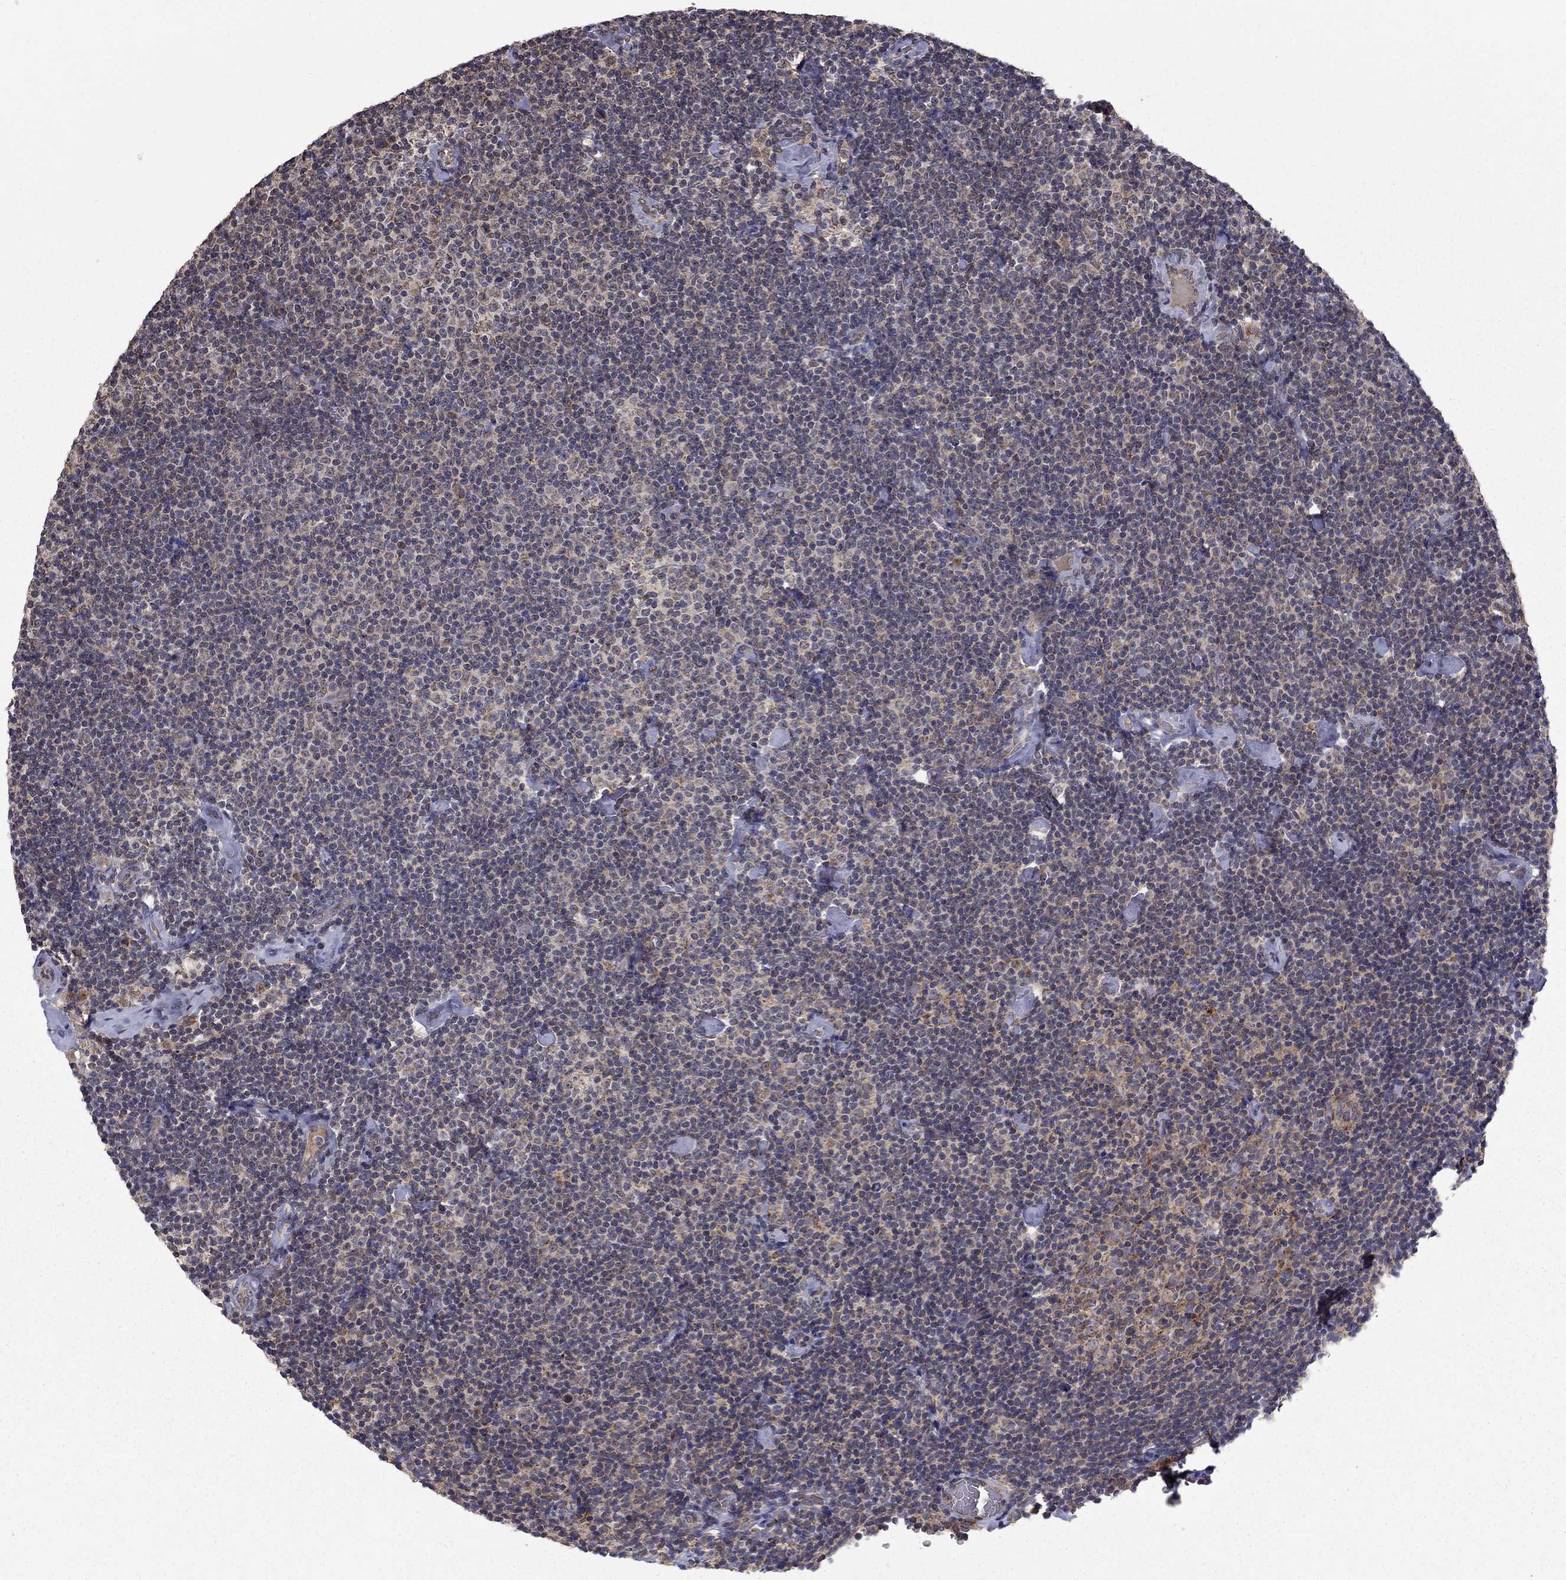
{"staining": {"intensity": "negative", "quantity": "none", "location": "none"}, "tissue": "lymphoma", "cell_type": "Tumor cells", "image_type": "cancer", "snomed": [{"axis": "morphology", "description": "Malignant lymphoma, non-Hodgkin's type, Low grade"}, {"axis": "topography", "description": "Lymph node"}], "caption": "High power microscopy micrograph of an immunohistochemistry photomicrograph of lymphoma, revealing no significant expression in tumor cells.", "gene": "SLC2A13", "patient": {"sex": "male", "age": 81}}